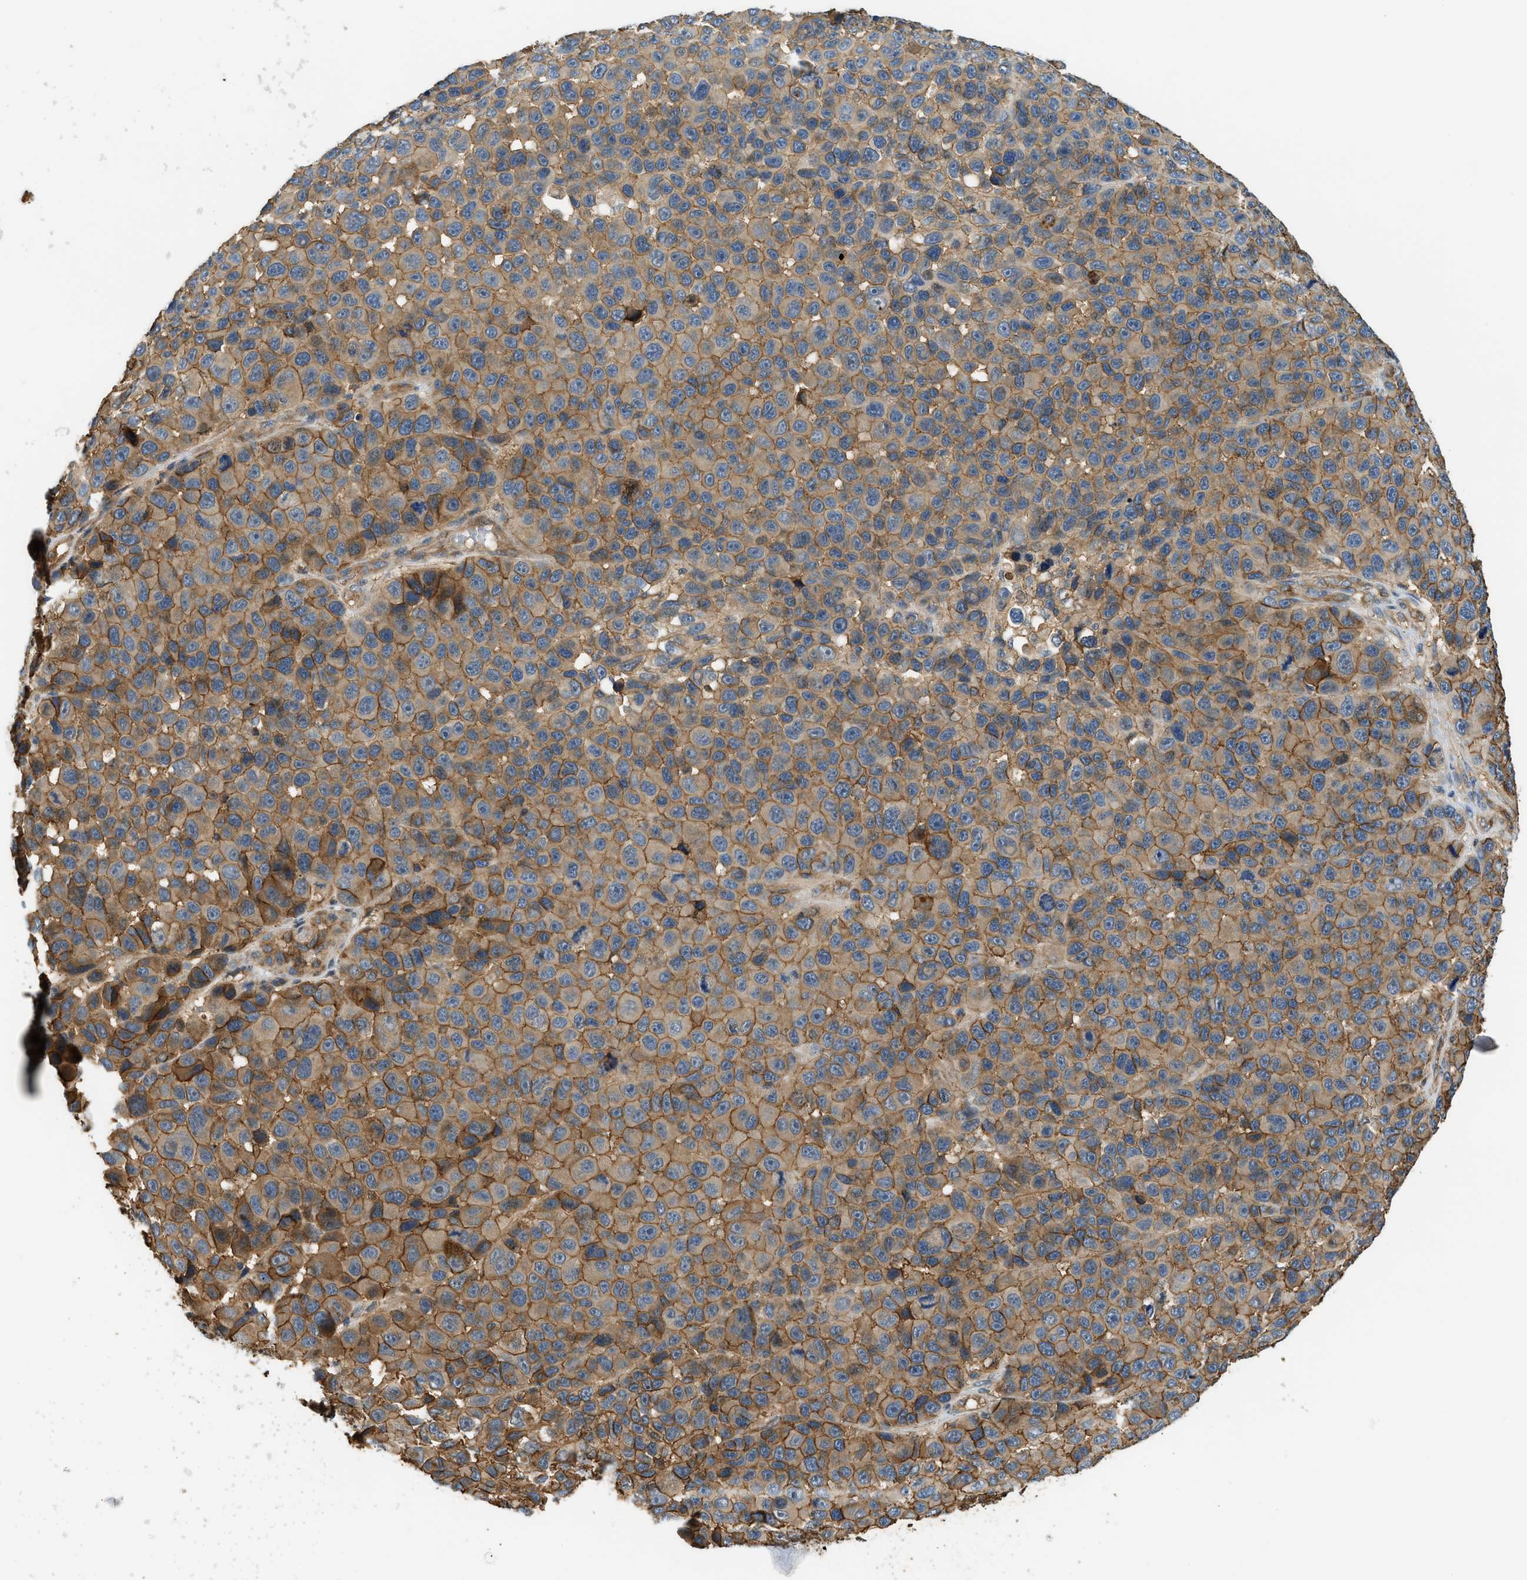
{"staining": {"intensity": "moderate", "quantity": ">75%", "location": "cytoplasmic/membranous"}, "tissue": "melanoma", "cell_type": "Tumor cells", "image_type": "cancer", "snomed": [{"axis": "morphology", "description": "Malignant melanoma, NOS"}, {"axis": "topography", "description": "Skin"}], "caption": "This is a histology image of IHC staining of malignant melanoma, which shows moderate expression in the cytoplasmic/membranous of tumor cells.", "gene": "DDHD2", "patient": {"sex": "male", "age": 53}}